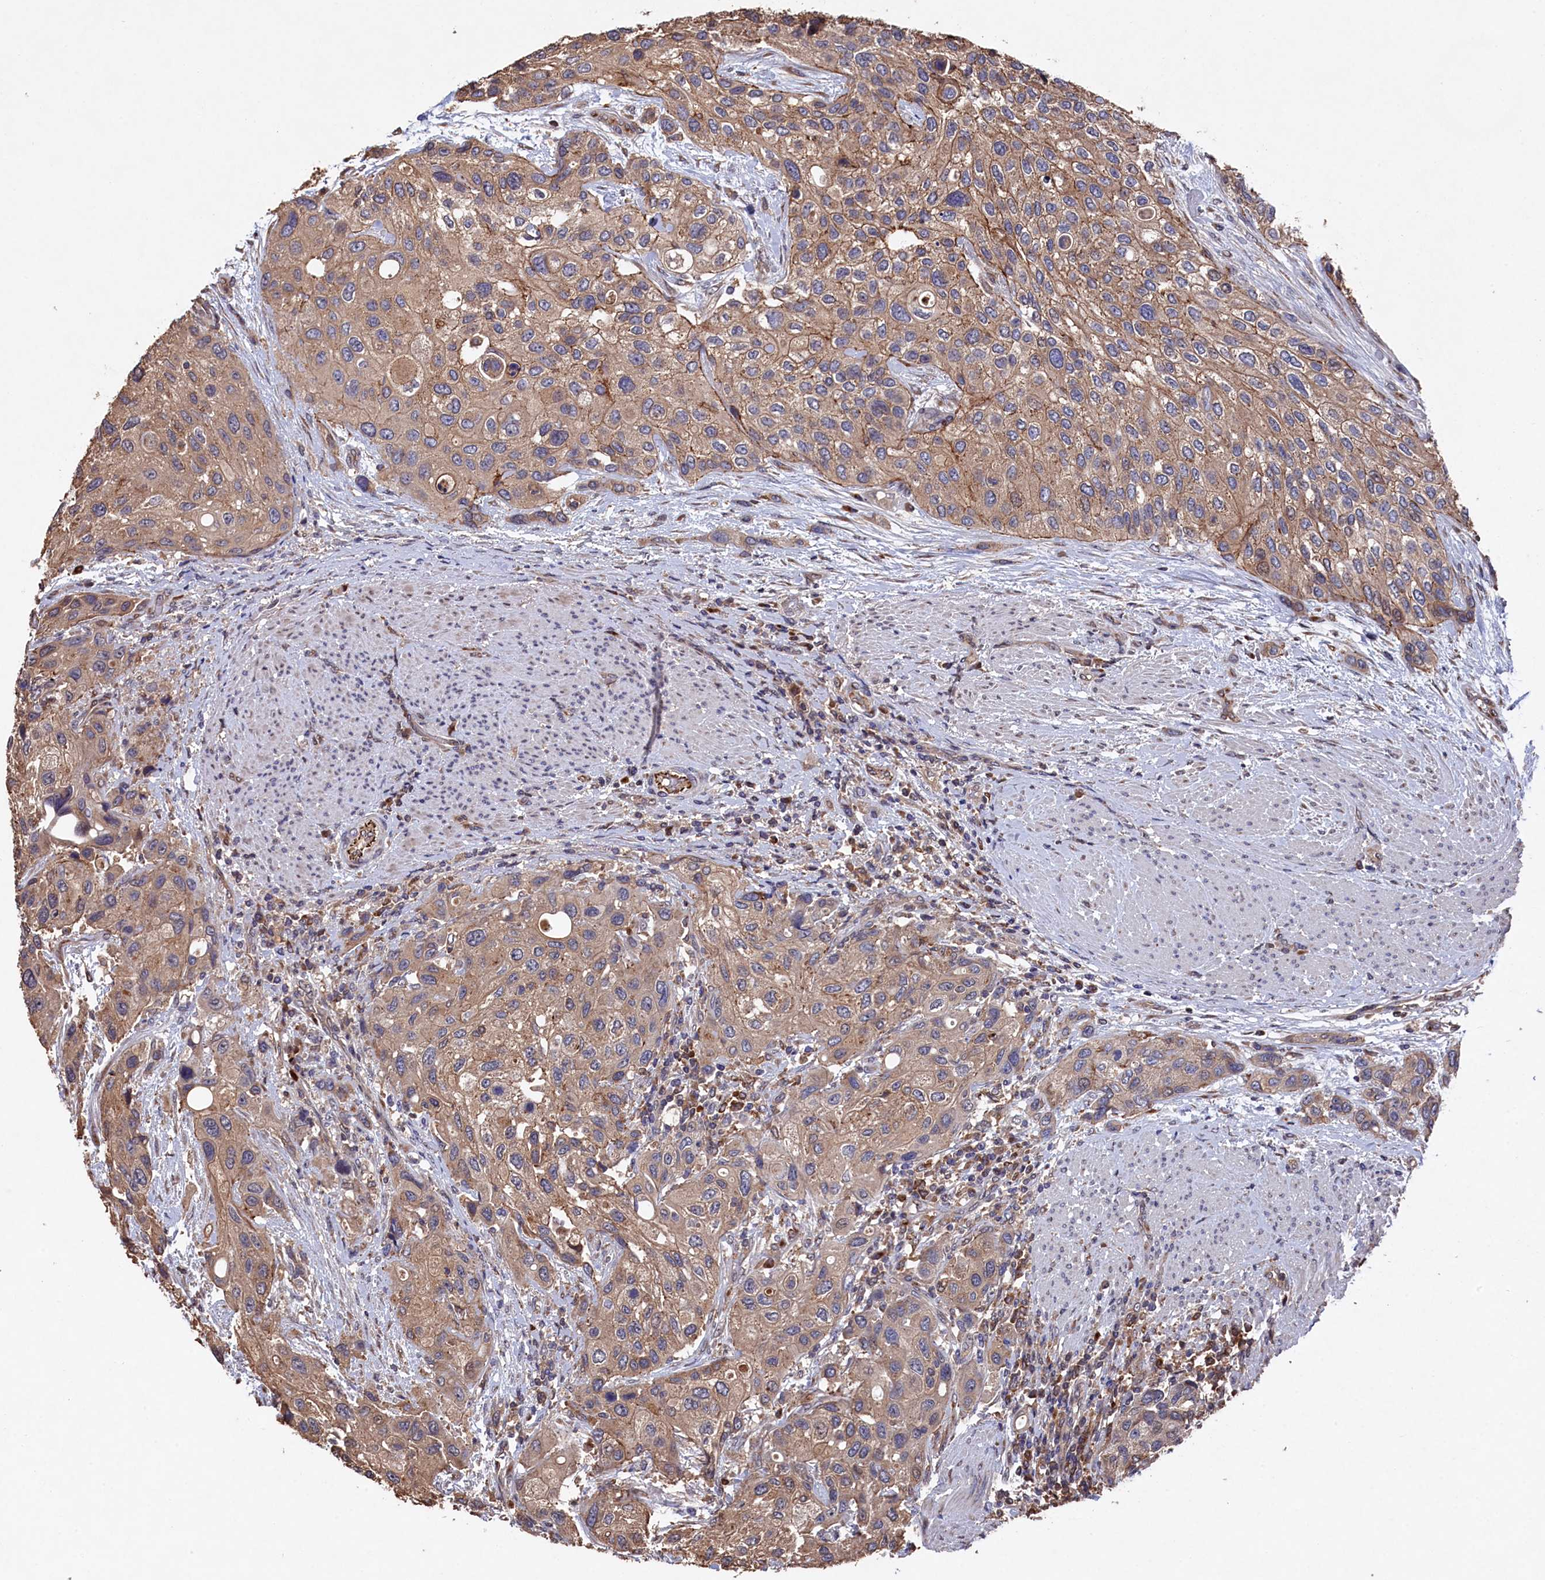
{"staining": {"intensity": "moderate", "quantity": ">75%", "location": "cytoplasmic/membranous"}, "tissue": "urothelial cancer", "cell_type": "Tumor cells", "image_type": "cancer", "snomed": [{"axis": "morphology", "description": "Normal tissue, NOS"}, {"axis": "morphology", "description": "Urothelial carcinoma, High grade"}, {"axis": "topography", "description": "Vascular tissue"}, {"axis": "topography", "description": "Urinary bladder"}], "caption": "Approximately >75% of tumor cells in urothelial carcinoma (high-grade) show moderate cytoplasmic/membranous protein positivity as visualized by brown immunohistochemical staining.", "gene": "NAA60", "patient": {"sex": "female", "age": 56}}